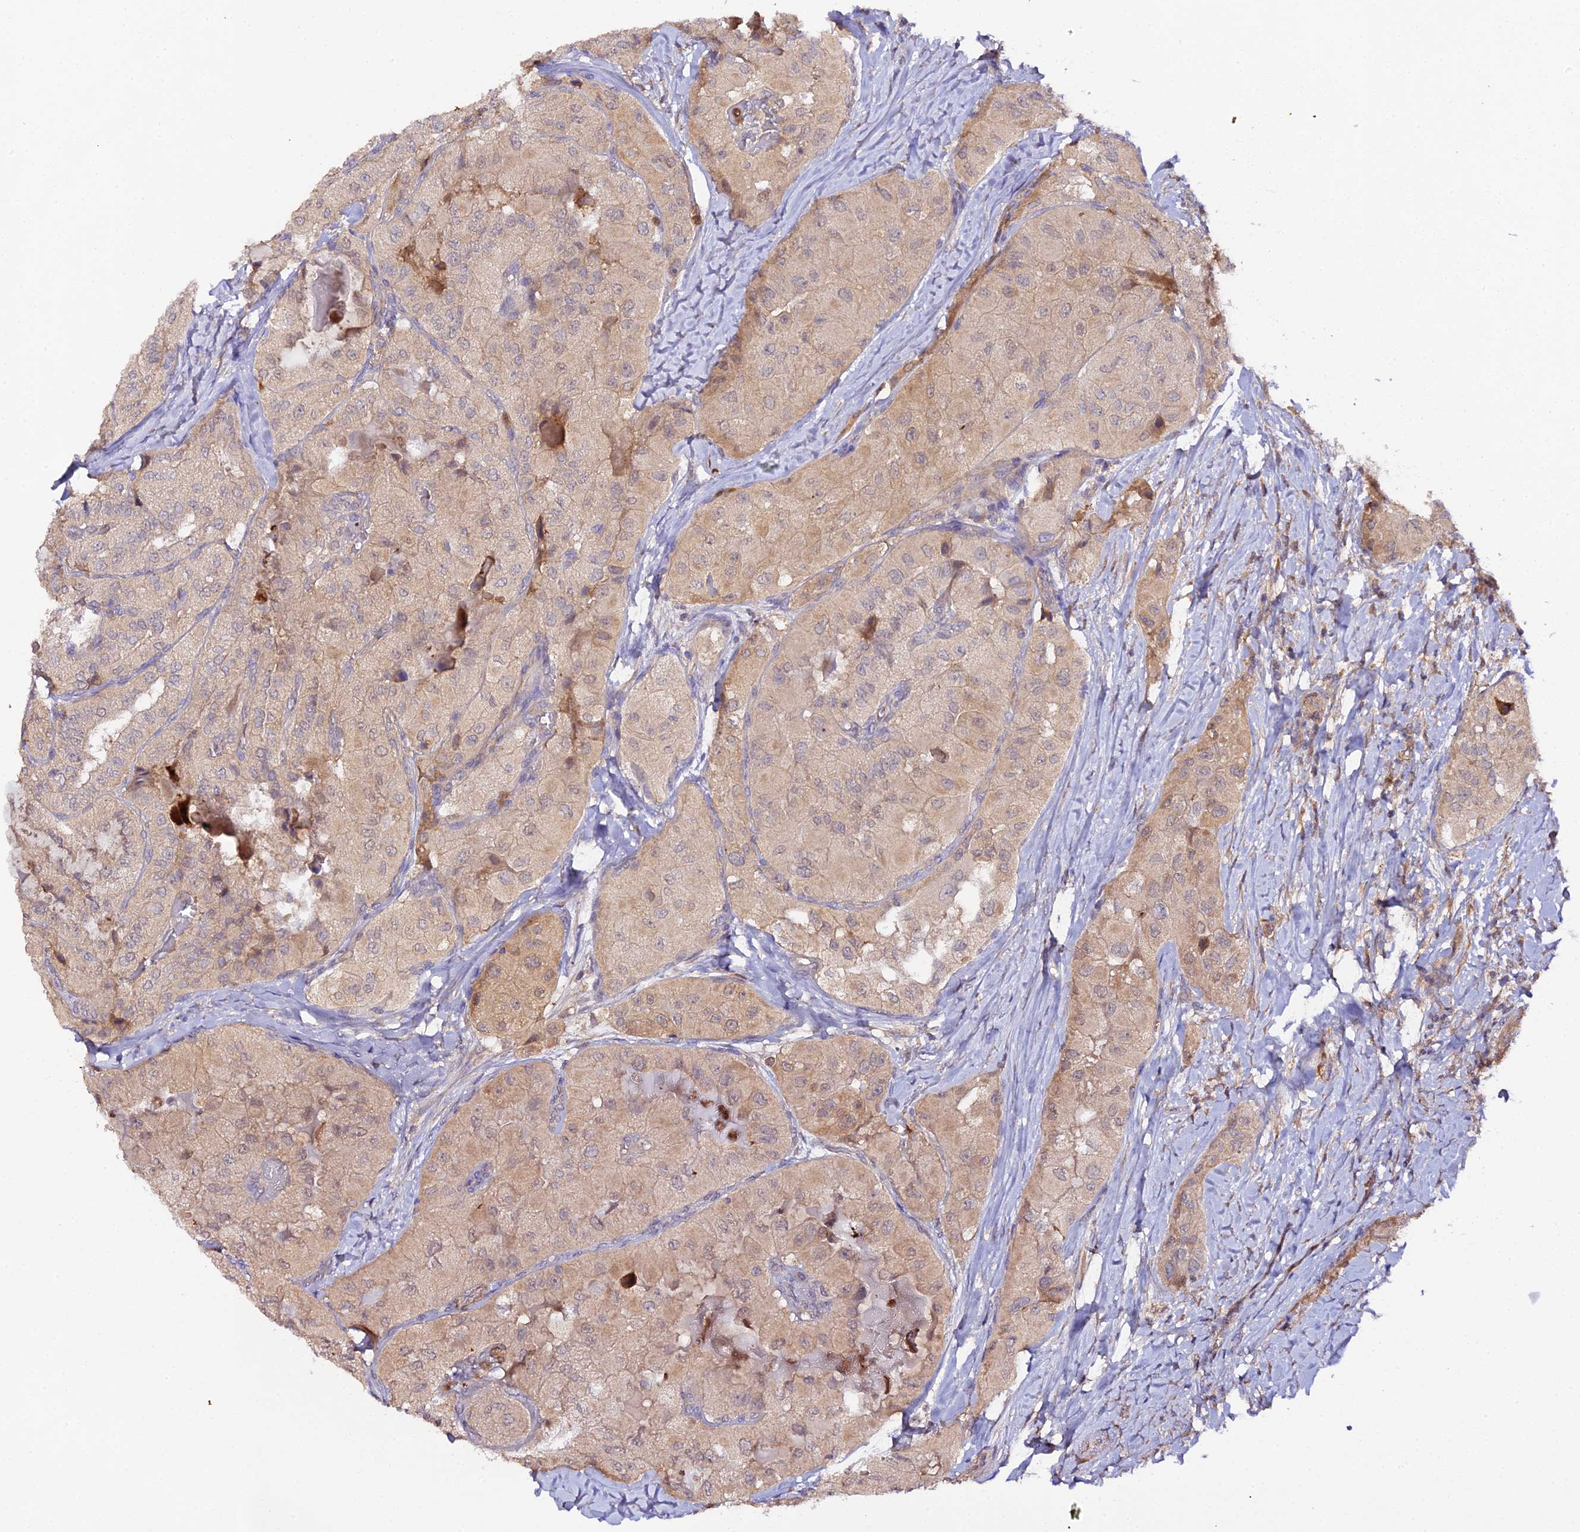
{"staining": {"intensity": "moderate", "quantity": ">75%", "location": "cytoplasmic/membranous"}, "tissue": "thyroid cancer", "cell_type": "Tumor cells", "image_type": "cancer", "snomed": [{"axis": "morphology", "description": "Normal tissue, NOS"}, {"axis": "morphology", "description": "Papillary adenocarcinoma, NOS"}, {"axis": "topography", "description": "Thyroid gland"}], "caption": "A brown stain labels moderate cytoplasmic/membranous positivity of a protein in human thyroid cancer tumor cells.", "gene": "TRIM26", "patient": {"sex": "female", "age": 59}}